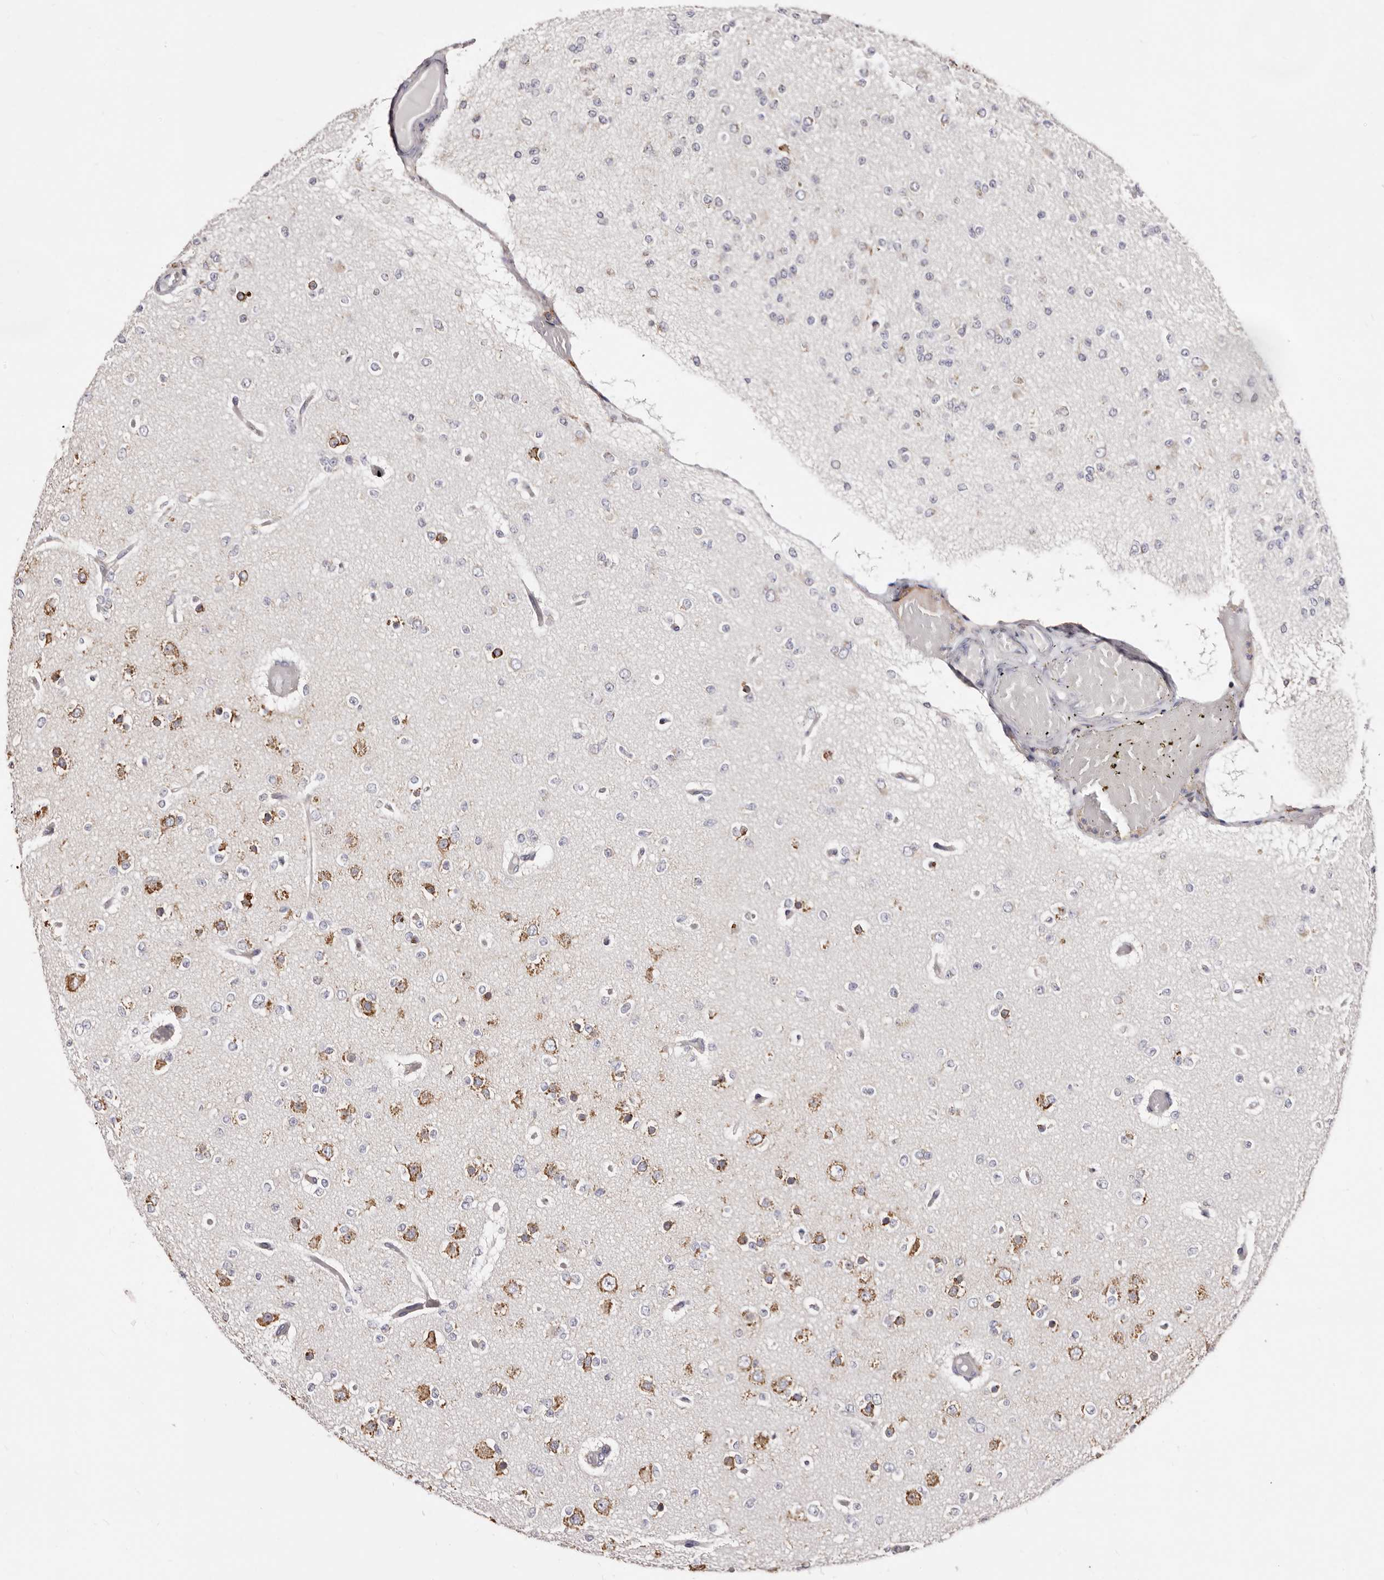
{"staining": {"intensity": "negative", "quantity": "none", "location": "none"}, "tissue": "glioma", "cell_type": "Tumor cells", "image_type": "cancer", "snomed": [{"axis": "morphology", "description": "Glioma, malignant, Low grade"}, {"axis": "topography", "description": "Brain"}], "caption": "Immunohistochemistry image of human glioma stained for a protein (brown), which demonstrates no expression in tumor cells. (Brightfield microscopy of DAB IHC at high magnification).", "gene": "ACBD6", "patient": {"sex": "female", "age": 22}}